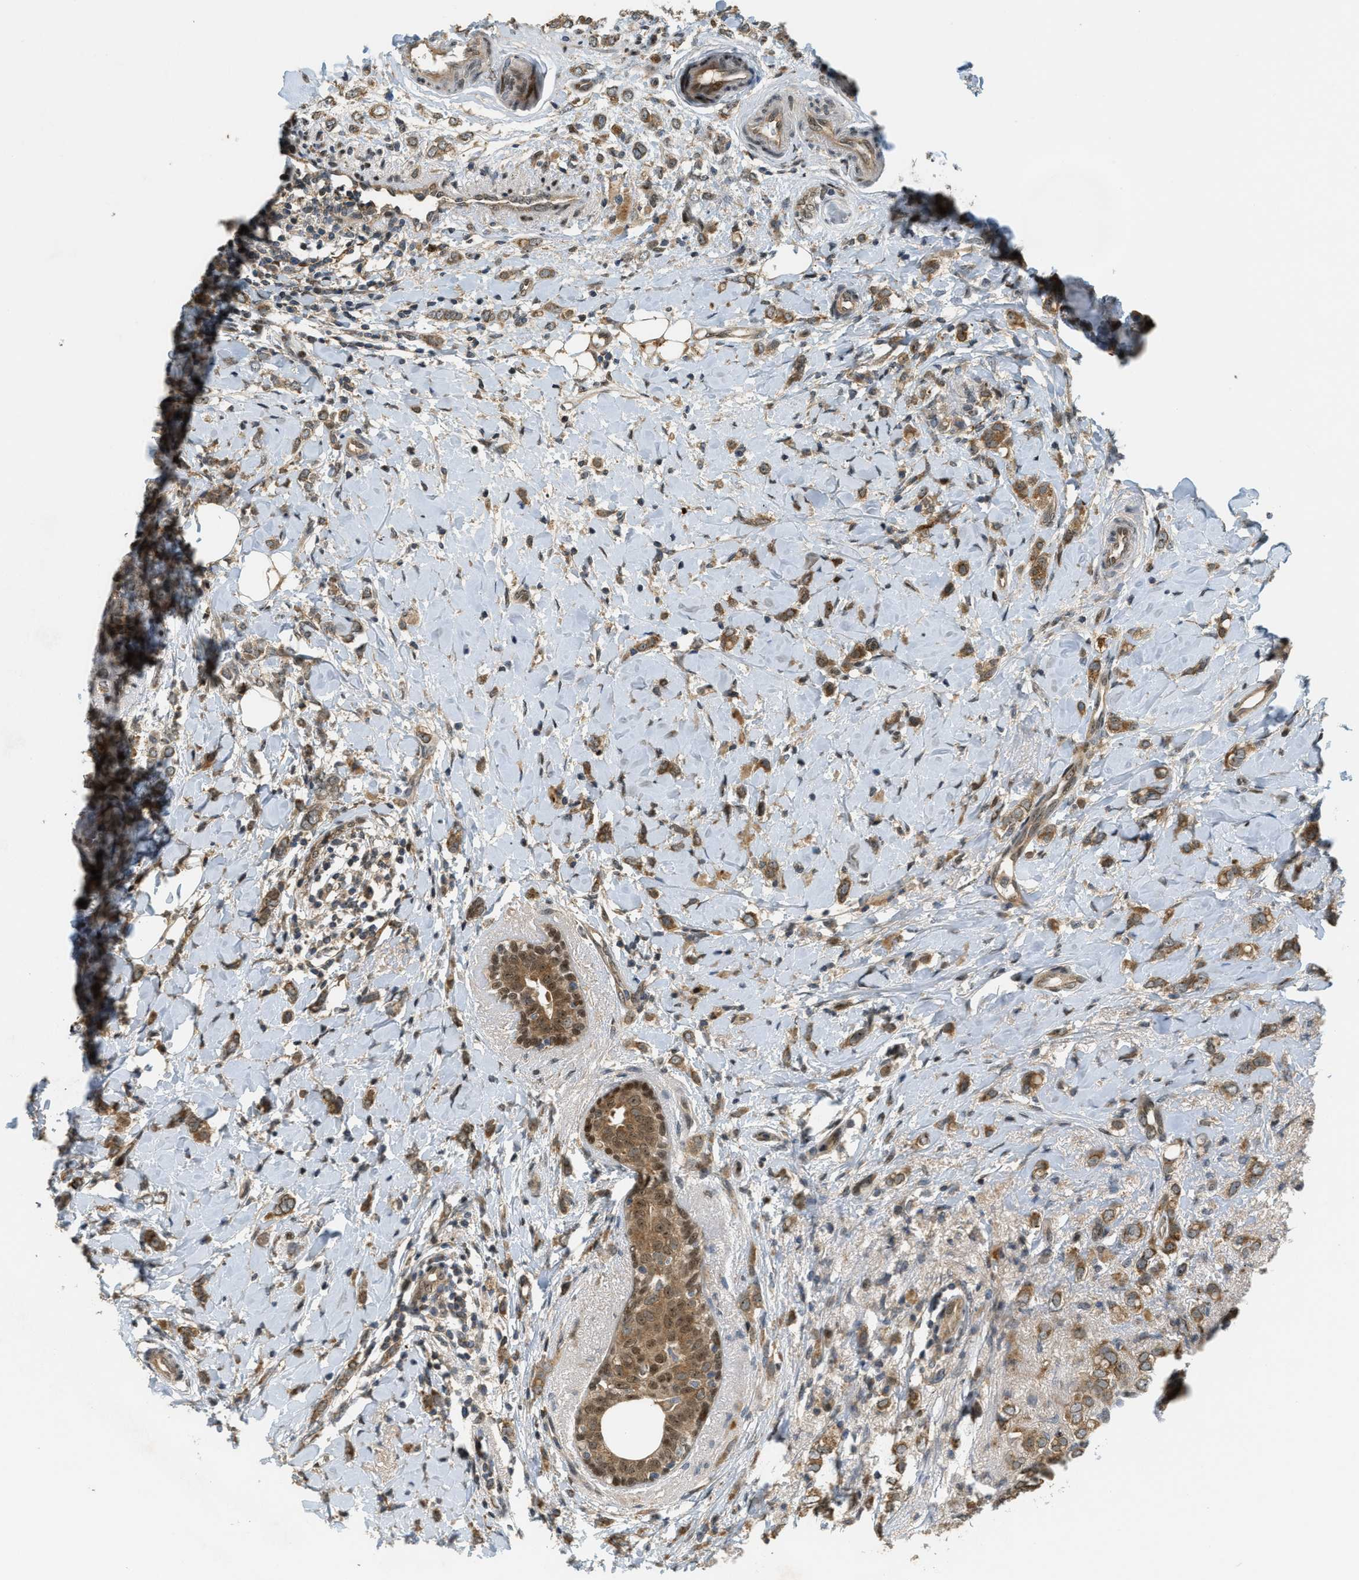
{"staining": {"intensity": "moderate", "quantity": ">75%", "location": "cytoplasmic/membranous,nuclear"}, "tissue": "breast cancer", "cell_type": "Tumor cells", "image_type": "cancer", "snomed": [{"axis": "morphology", "description": "Normal tissue, NOS"}, {"axis": "morphology", "description": "Lobular carcinoma"}, {"axis": "topography", "description": "Breast"}], "caption": "Breast cancer was stained to show a protein in brown. There is medium levels of moderate cytoplasmic/membranous and nuclear expression in about >75% of tumor cells.", "gene": "TRAPPC14", "patient": {"sex": "female", "age": 47}}